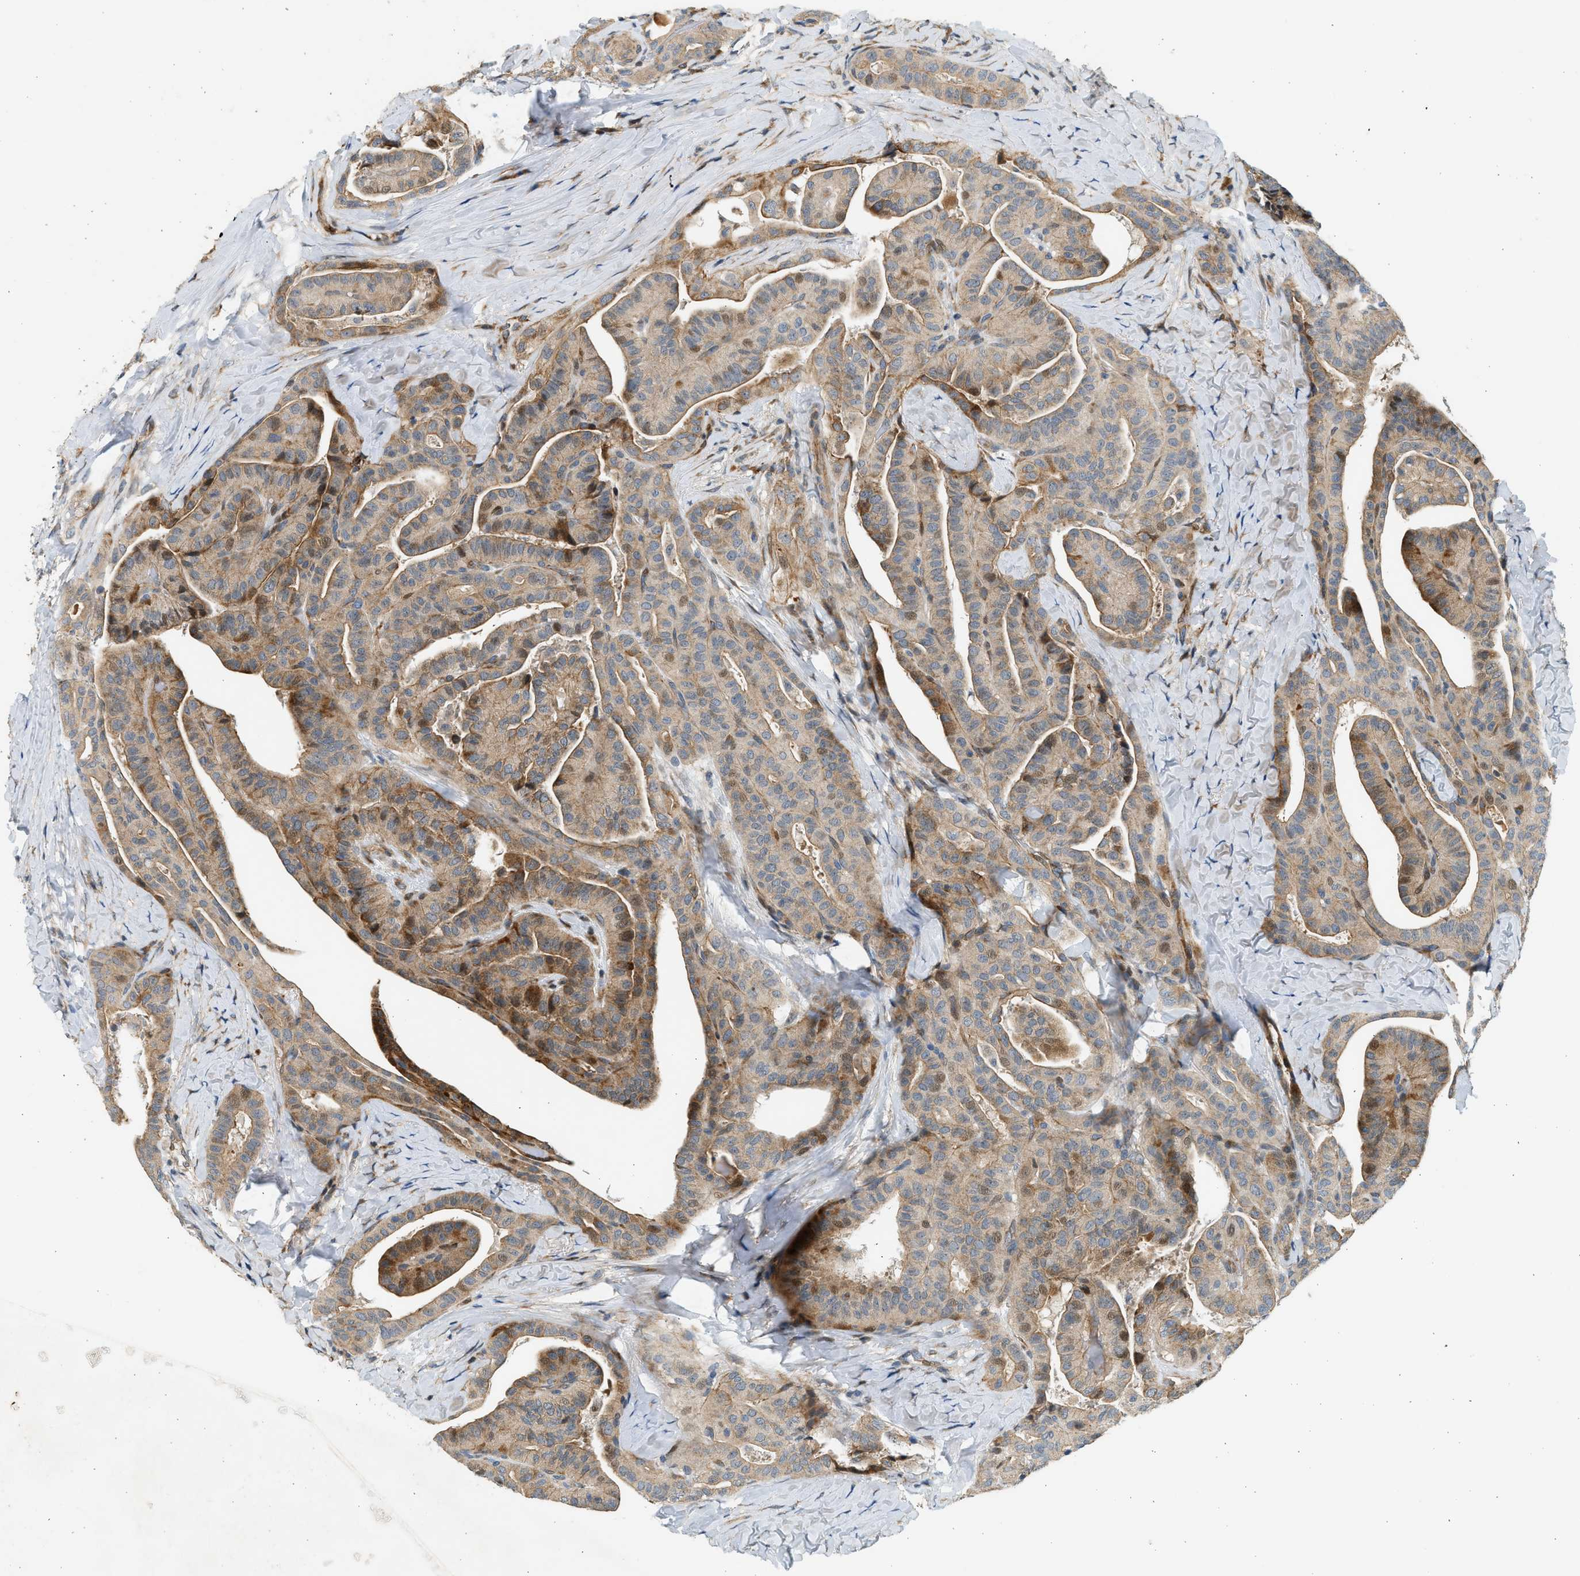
{"staining": {"intensity": "moderate", "quantity": "25%-75%", "location": "cytoplasmic/membranous"}, "tissue": "thyroid cancer", "cell_type": "Tumor cells", "image_type": "cancer", "snomed": [{"axis": "morphology", "description": "Papillary adenocarcinoma, NOS"}, {"axis": "topography", "description": "Thyroid gland"}], "caption": "Immunohistochemical staining of thyroid cancer exhibits medium levels of moderate cytoplasmic/membranous protein expression in approximately 25%-75% of tumor cells. (Brightfield microscopy of DAB IHC at high magnification).", "gene": "NRSN2", "patient": {"sex": "male", "age": 77}}